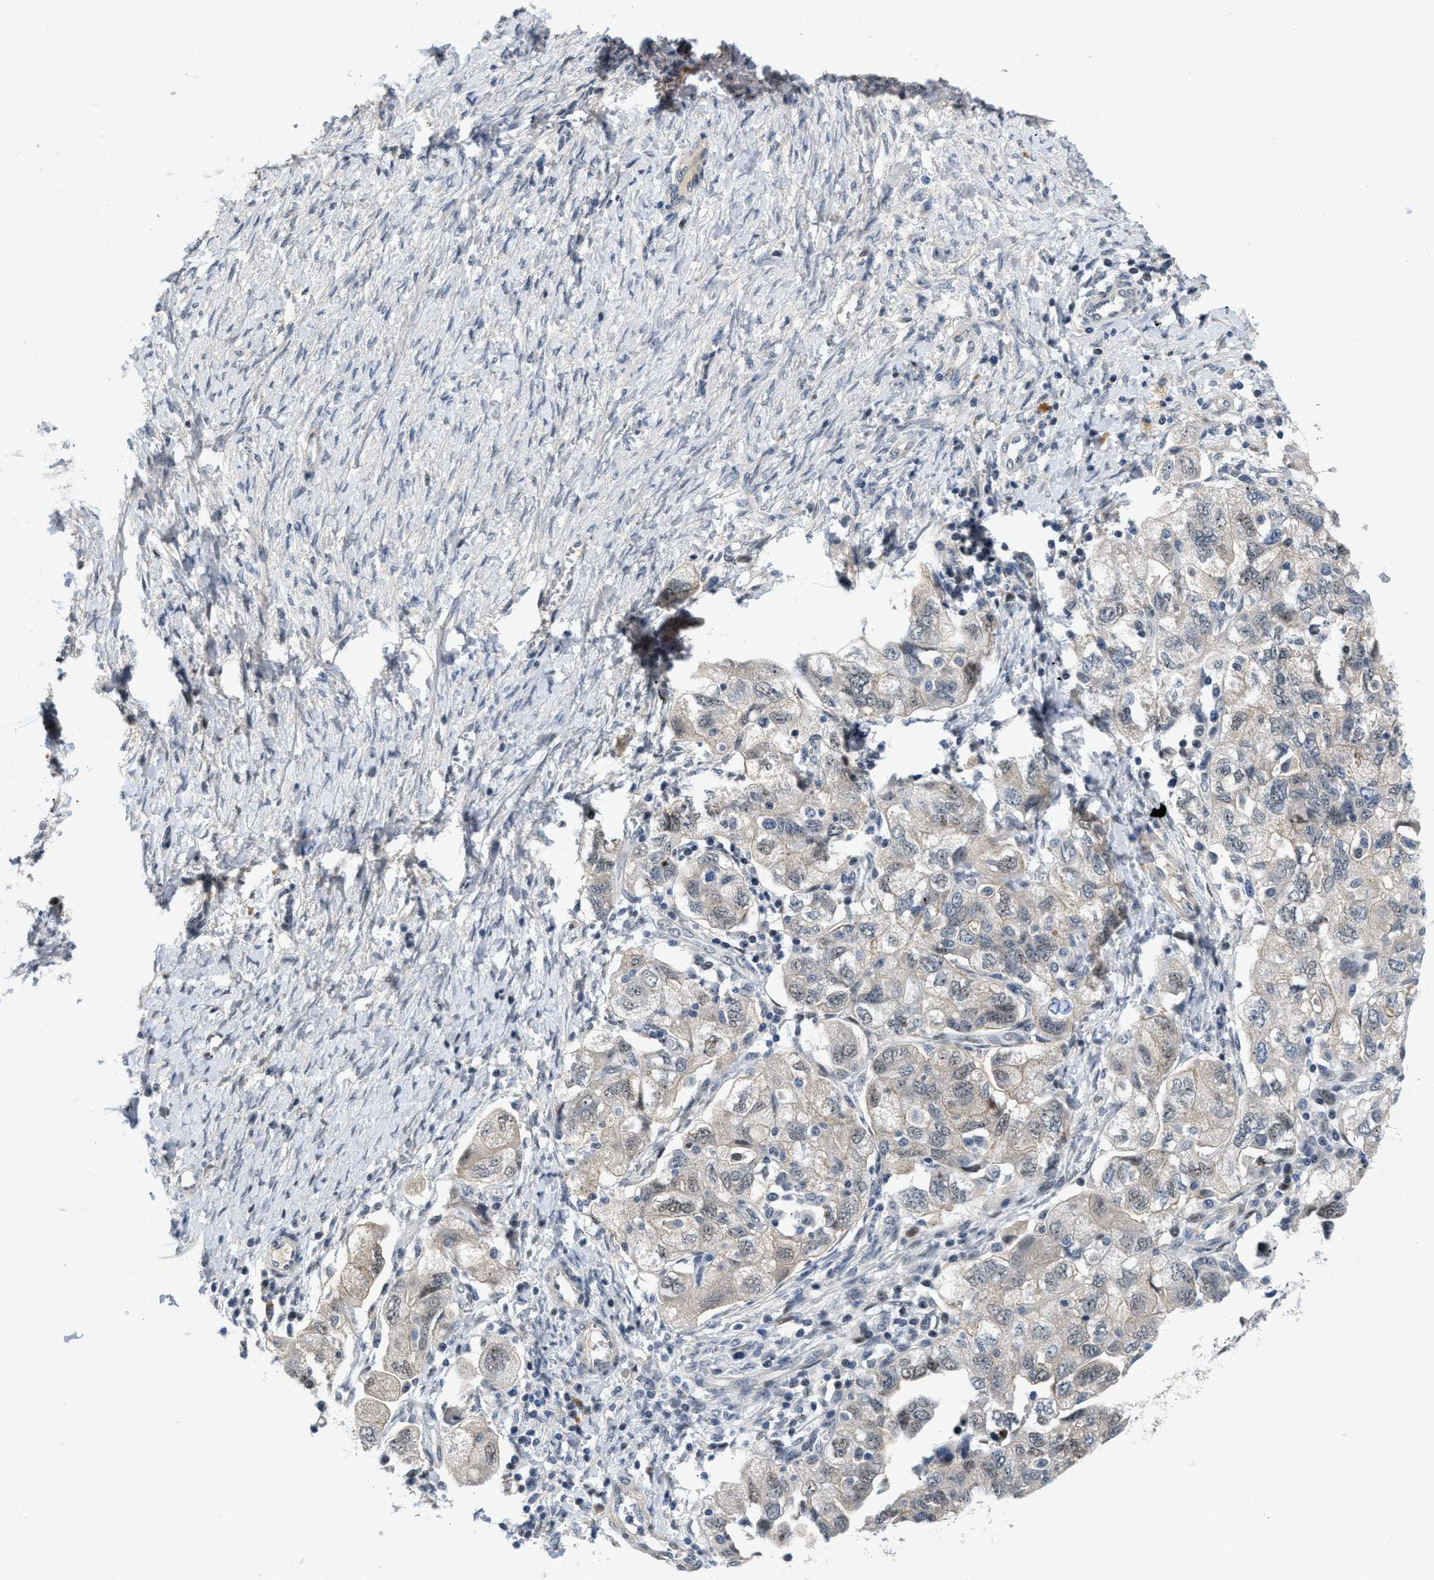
{"staining": {"intensity": "weak", "quantity": "<25%", "location": "cytoplasmic/membranous,nuclear"}, "tissue": "ovarian cancer", "cell_type": "Tumor cells", "image_type": "cancer", "snomed": [{"axis": "morphology", "description": "Carcinoma, NOS"}, {"axis": "morphology", "description": "Cystadenocarcinoma, serous, NOS"}, {"axis": "topography", "description": "Ovary"}], "caption": "Ovarian serous cystadenocarcinoma was stained to show a protein in brown. There is no significant expression in tumor cells.", "gene": "VIP", "patient": {"sex": "female", "age": 69}}